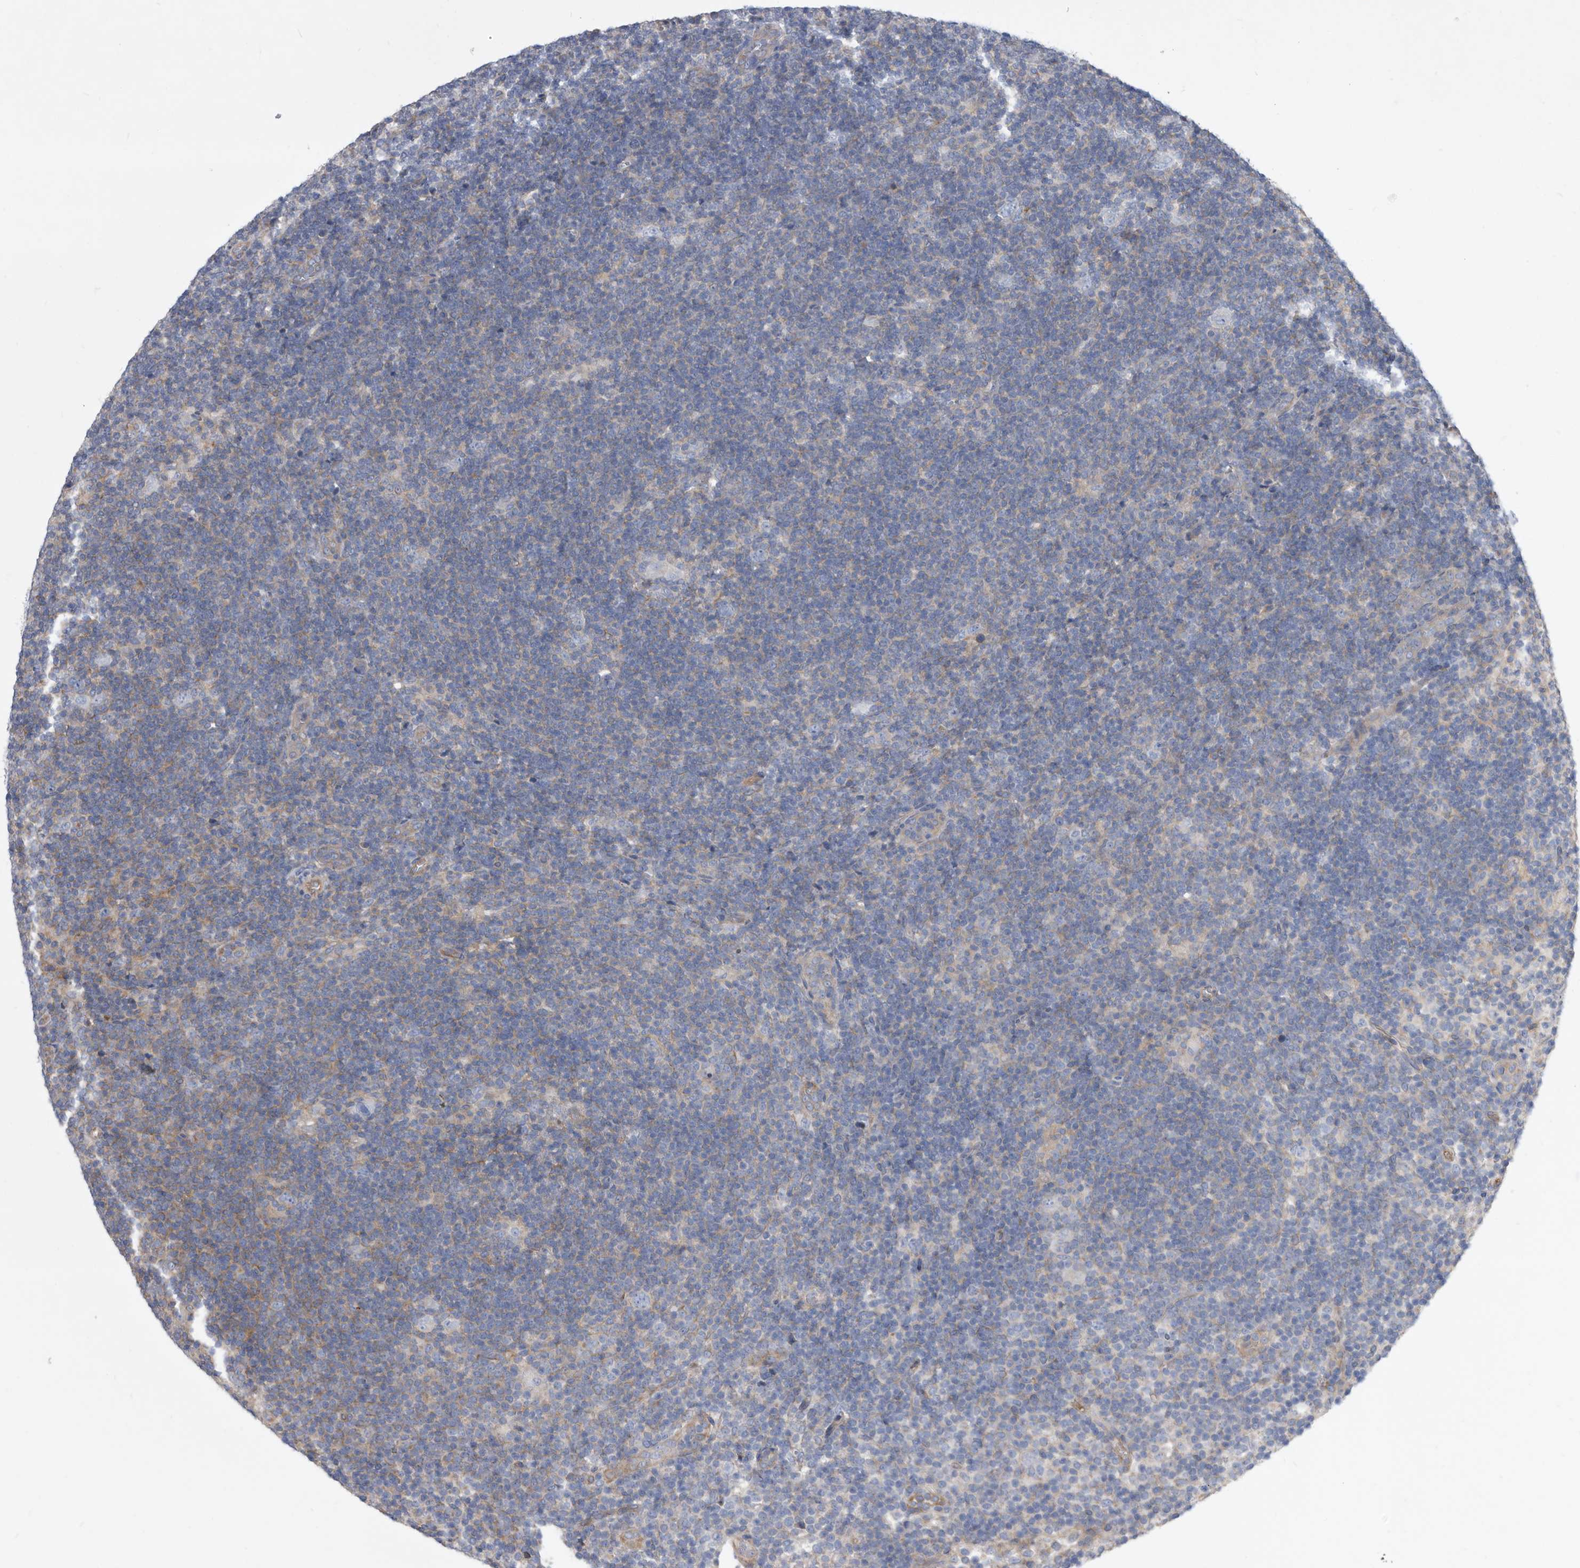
{"staining": {"intensity": "negative", "quantity": "none", "location": "none"}, "tissue": "lymphoma", "cell_type": "Tumor cells", "image_type": "cancer", "snomed": [{"axis": "morphology", "description": "Hodgkin's disease, NOS"}, {"axis": "topography", "description": "Lymph node"}], "caption": "Immunohistochemical staining of lymphoma demonstrates no significant expression in tumor cells.", "gene": "ATP13A3", "patient": {"sex": "female", "age": 57}}